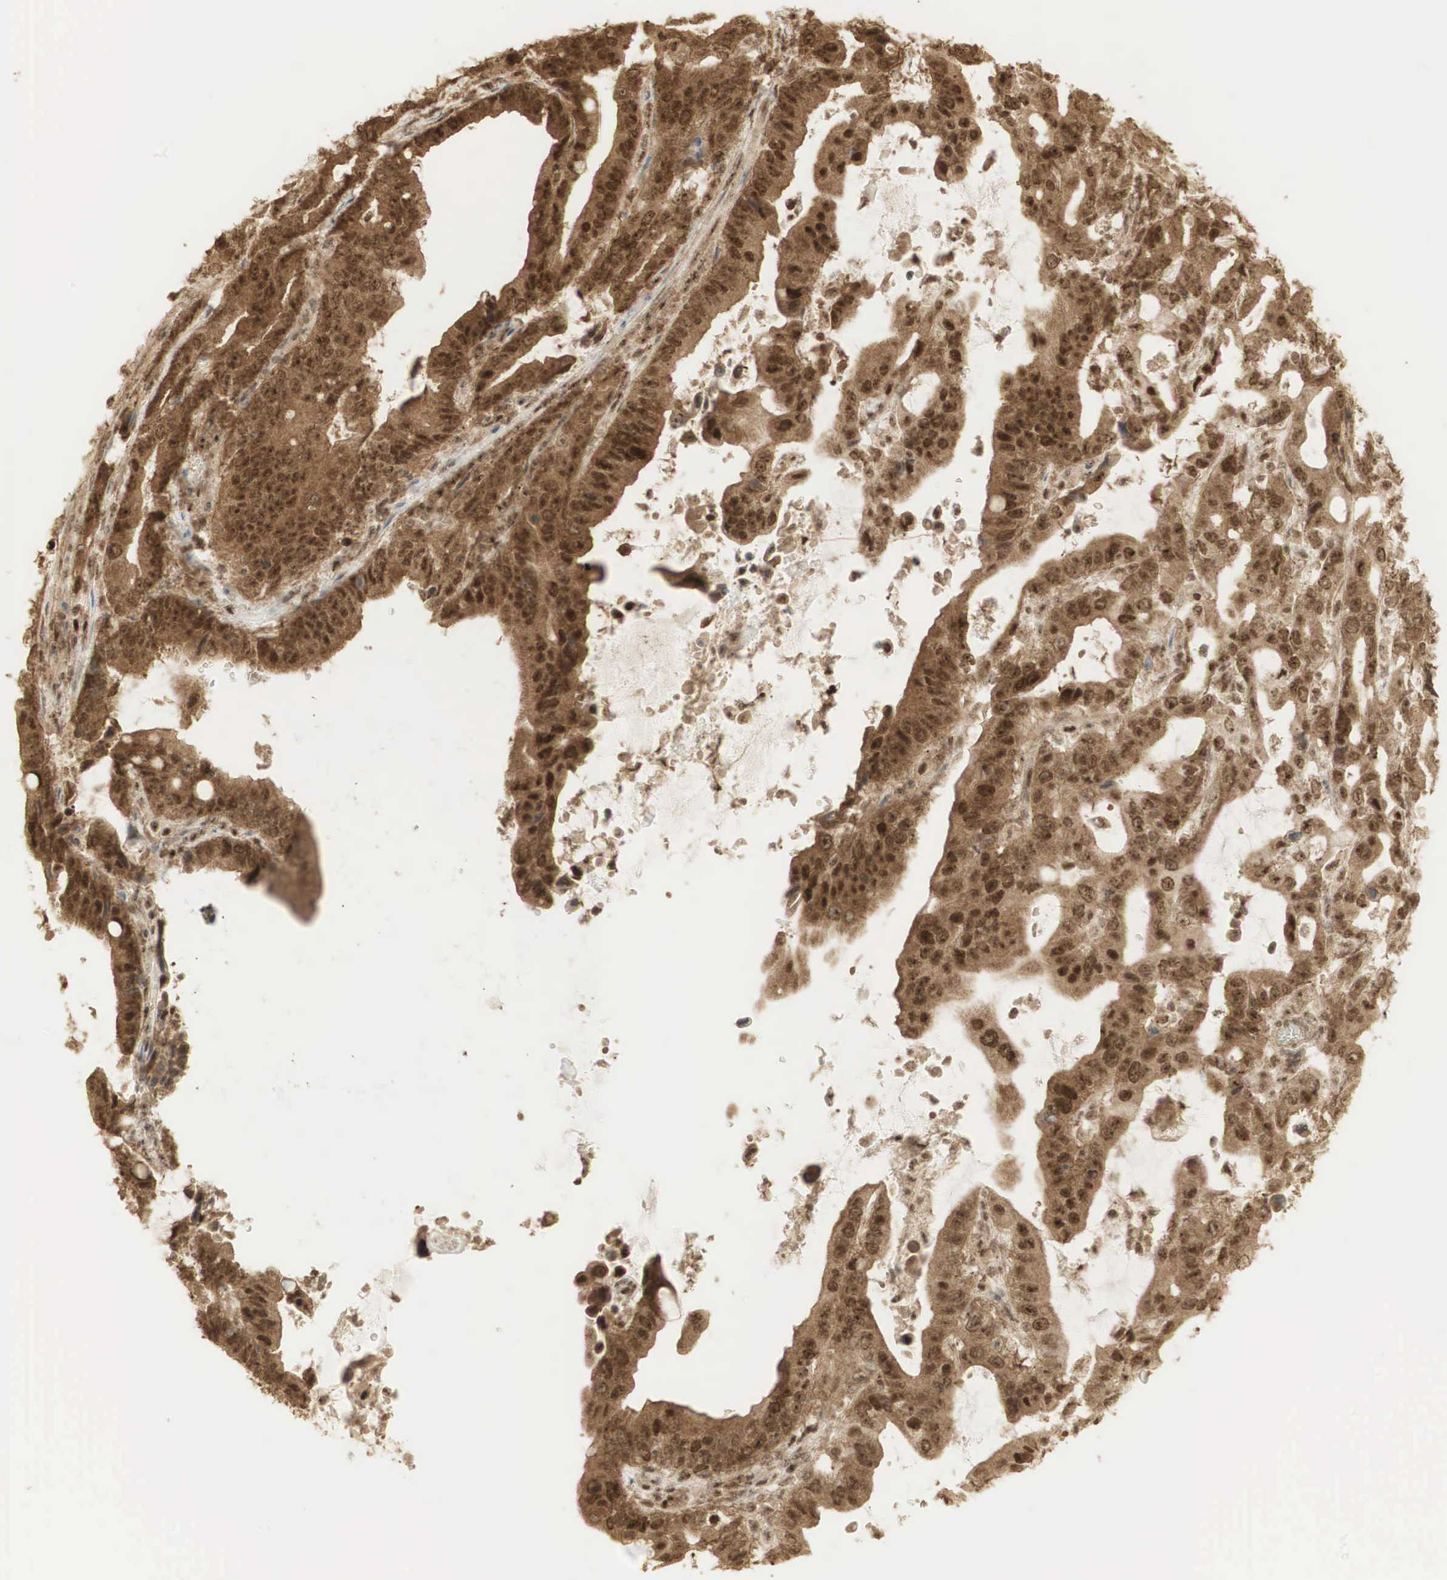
{"staining": {"intensity": "strong", "quantity": ">75%", "location": "cytoplasmic/membranous,nuclear"}, "tissue": "stomach cancer", "cell_type": "Tumor cells", "image_type": "cancer", "snomed": [{"axis": "morphology", "description": "Adenocarcinoma, NOS"}, {"axis": "topography", "description": "Stomach, upper"}], "caption": "The micrograph reveals a brown stain indicating the presence of a protein in the cytoplasmic/membranous and nuclear of tumor cells in stomach cancer (adenocarcinoma). (Stains: DAB (3,3'-diaminobenzidine) in brown, nuclei in blue, Microscopy: brightfield microscopy at high magnification).", "gene": "RNF113A", "patient": {"sex": "male", "age": 63}}